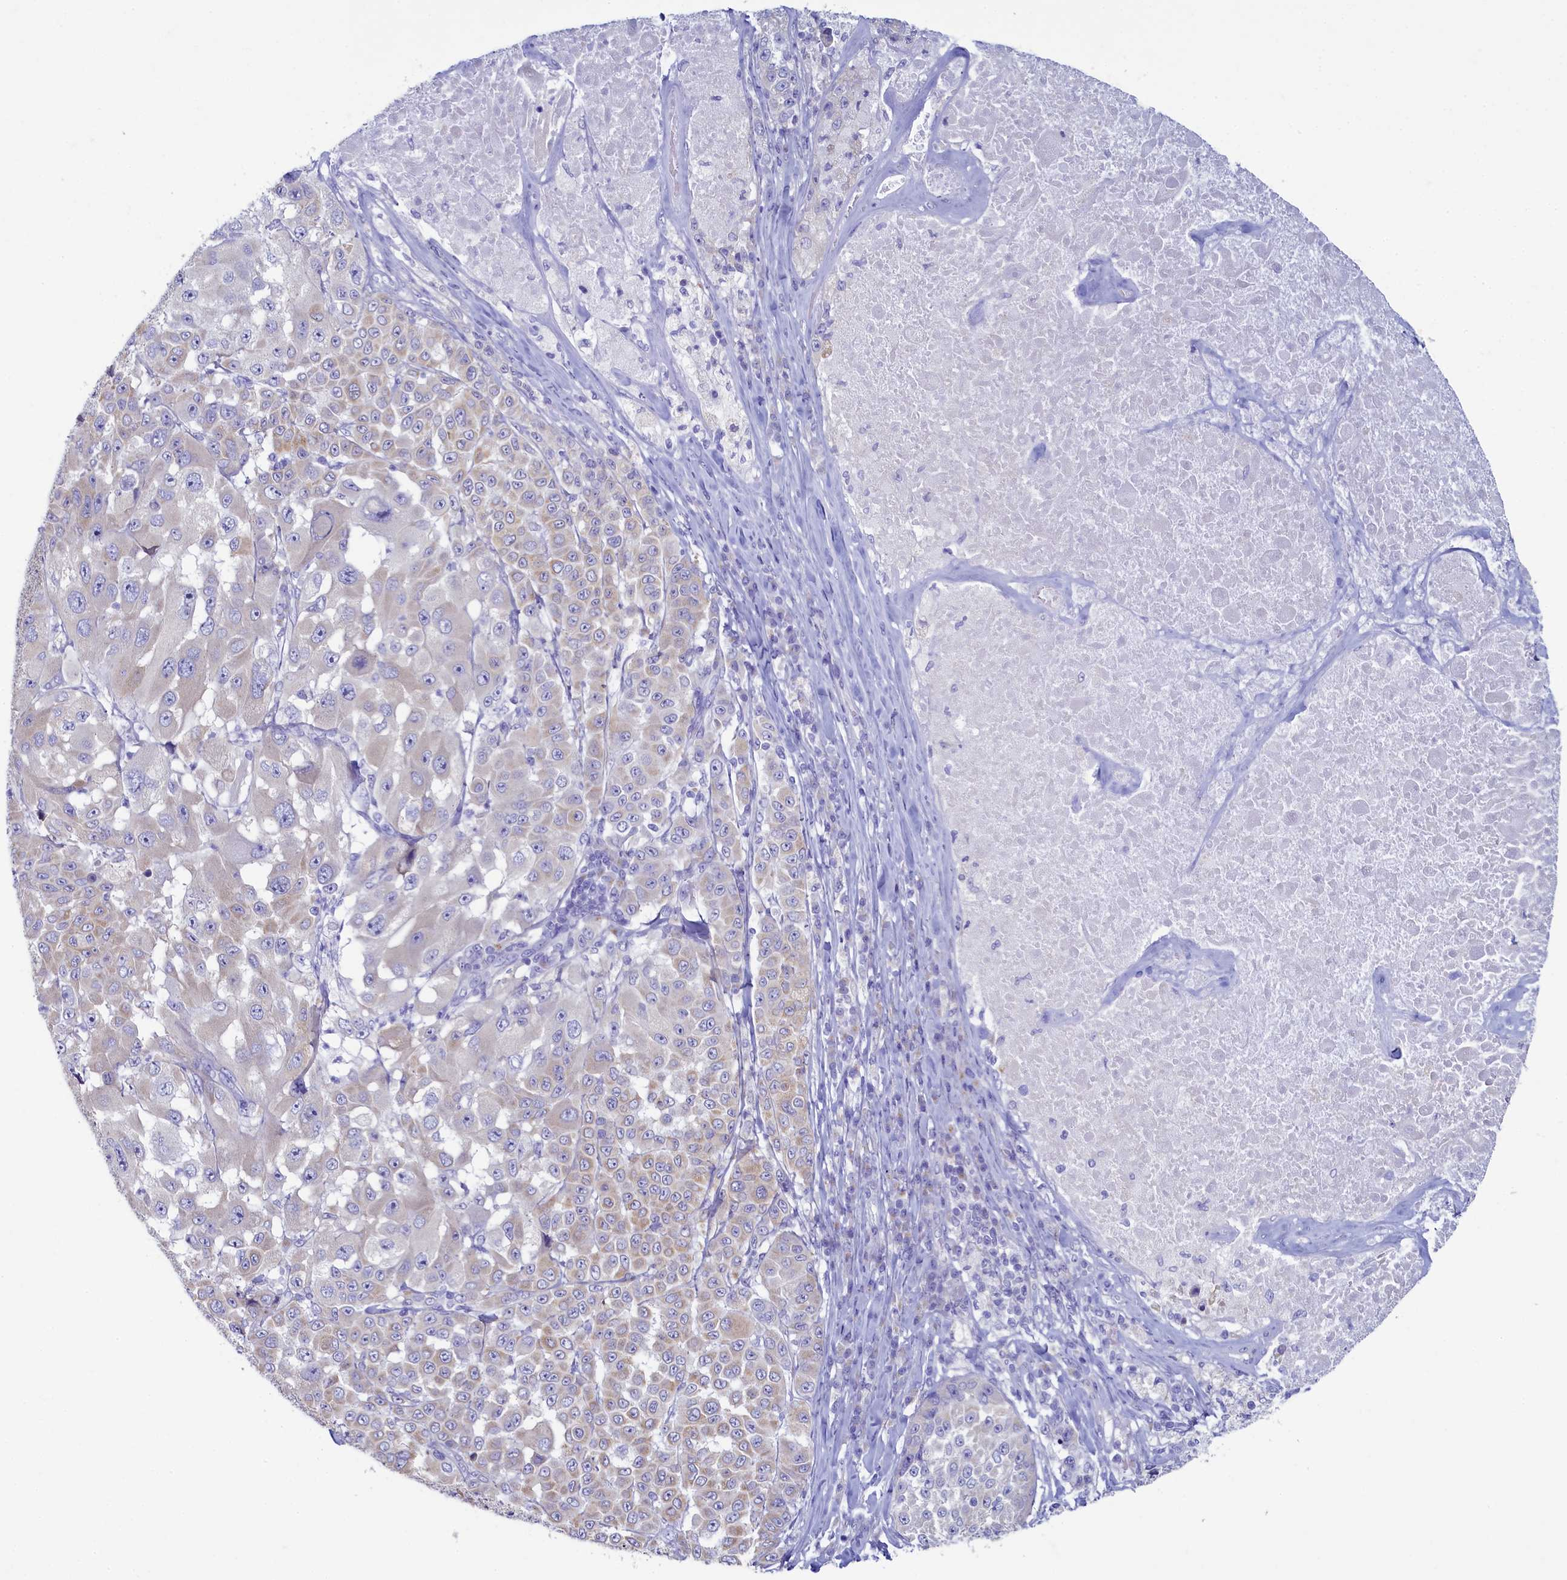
{"staining": {"intensity": "negative", "quantity": "none", "location": "none"}, "tissue": "melanoma", "cell_type": "Tumor cells", "image_type": "cancer", "snomed": [{"axis": "morphology", "description": "Malignant melanoma, Metastatic site"}, {"axis": "topography", "description": "Lymph node"}], "caption": "IHC histopathology image of human malignant melanoma (metastatic site) stained for a protein (brown), which demonstrates no positivity in tumor cells.", "gene": "SKA3", "patient": {"sex": "male", "age": 62}}